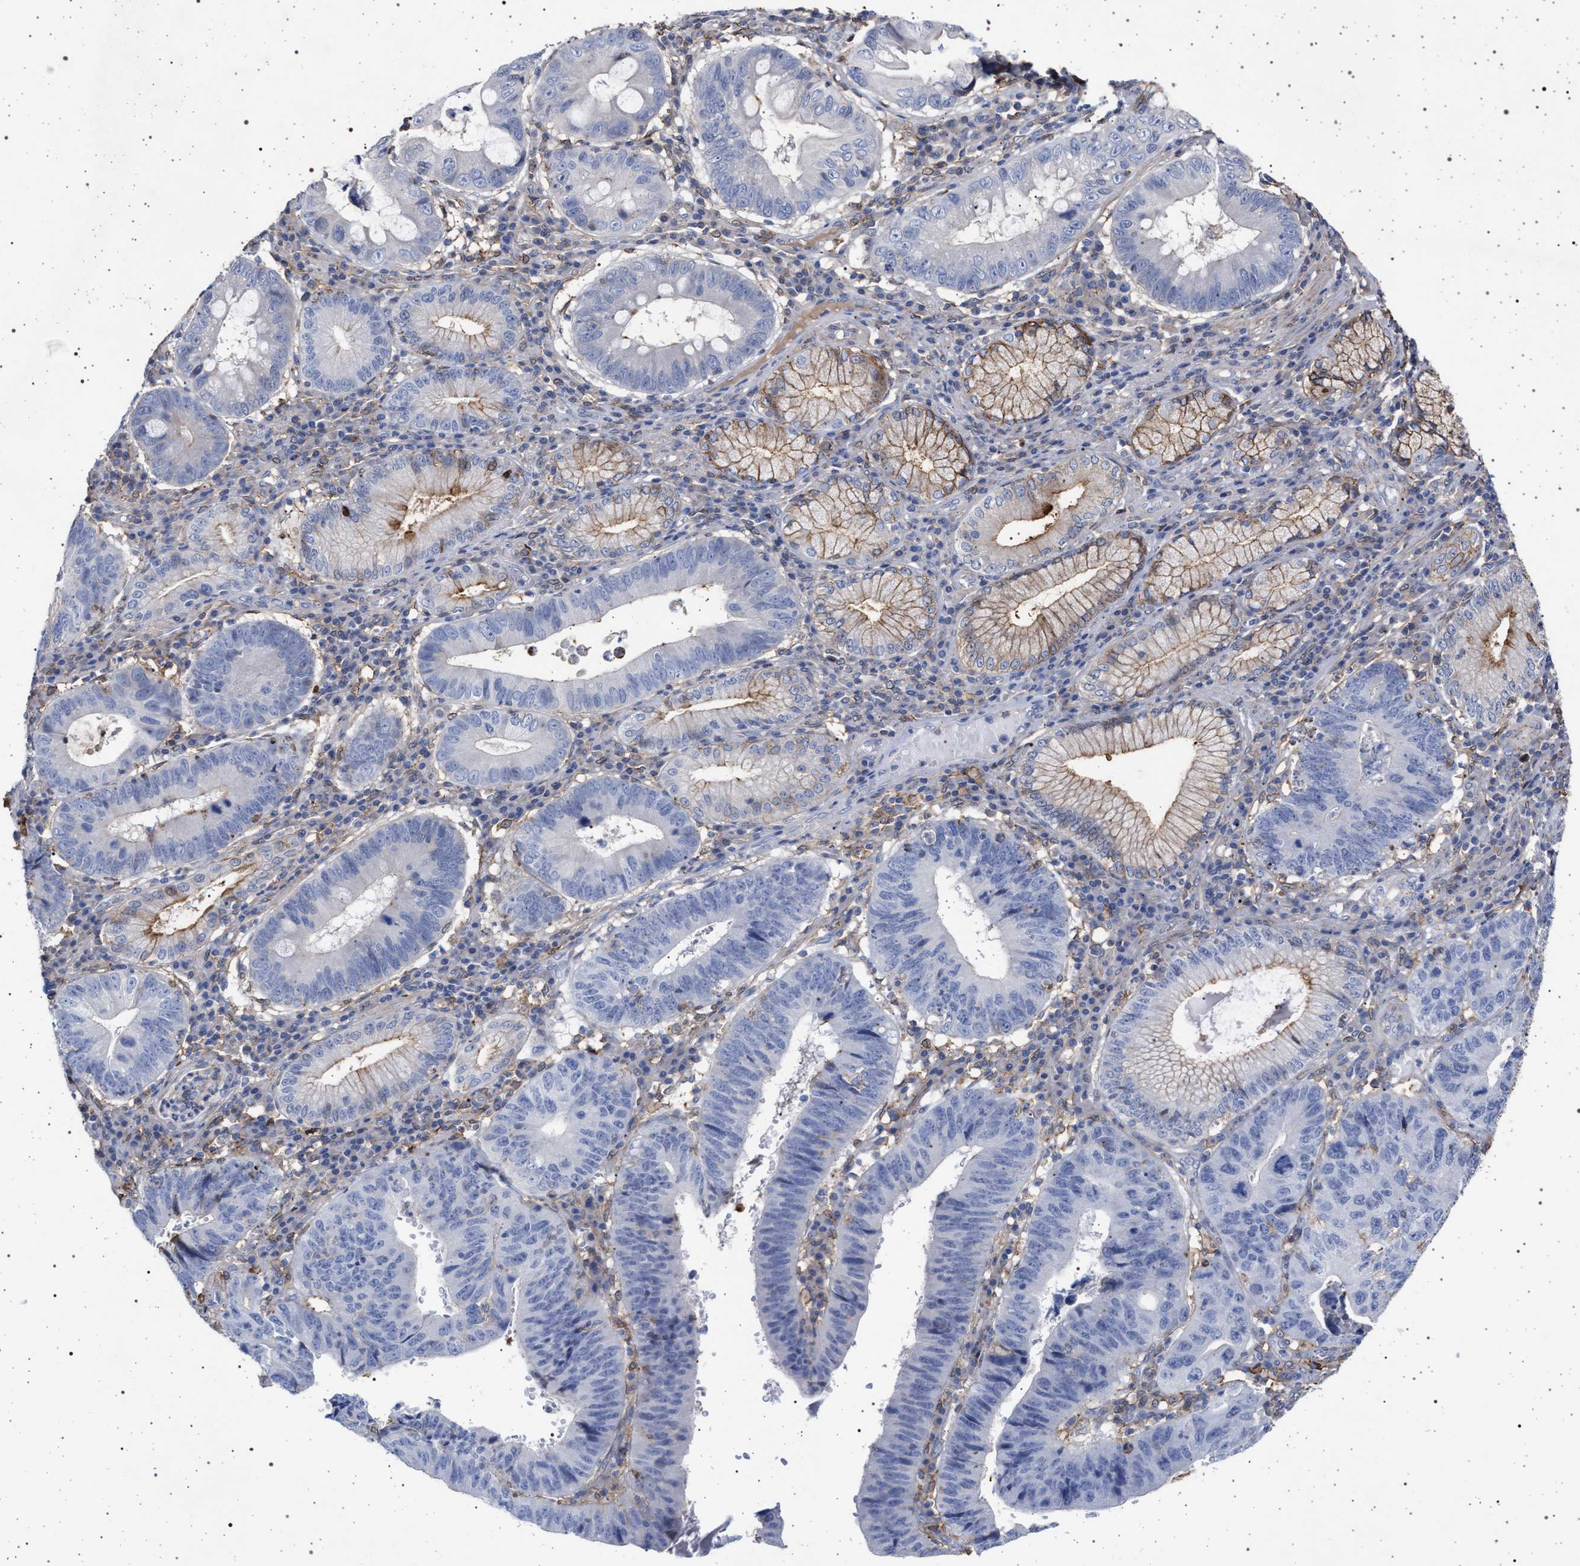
{"staining": {"intensity": "negative", "quantity": "none", "location": "none"}, "tissue": "stomach cancer", "cell_type": "Tumor cells", "image_type": "cancer", "snomed": [{"axis": "morphology", "description": "Adenocarcinoma, NOS"}, {"axis": "topography", "description": "Stomach"}], "caption": "This micrograph is of adenocarcinoma (stomach) stained with immunohistochemistry (IHC) to label a protein in brown with the nuclei are counter-stained blue. There is no expression in tumor cells.", "gene": "PLG", "patient": {"sex": "male", "age": 59}}